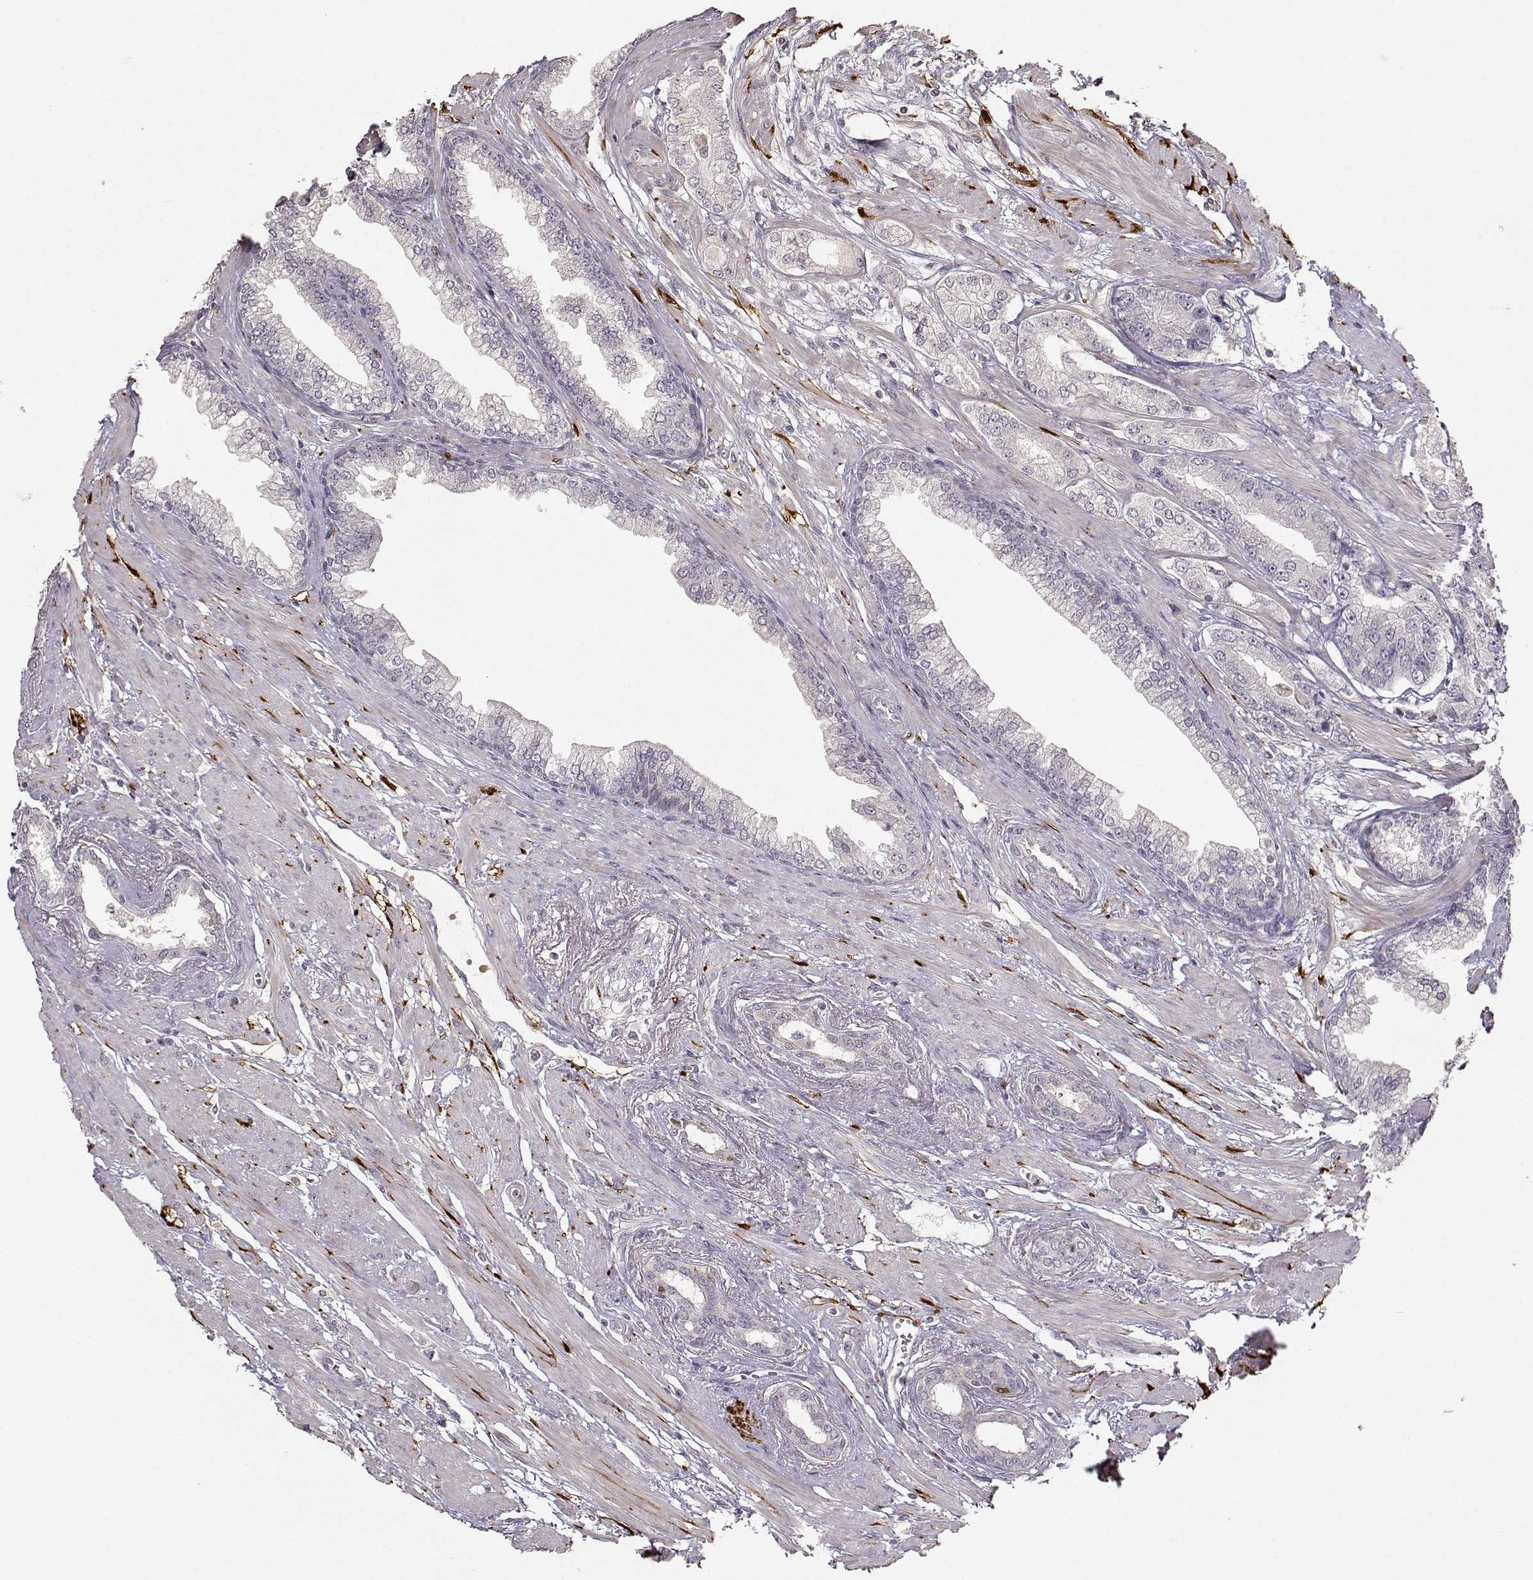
{"staining": {"intensity": "negative", "quantity": "none", "location": "none"}, "tissue": "prostate cancer", "cell_type": "Tumor cells", "image_type": "cancer", "snomed": [{"axis": "morphology", "description": "Adenocarcinoma, Low grade"}, {"axis": "topography", "description": "Prostate"}], "caption": "Tumor cells are negative for protein expression in human prostate low-grade adenocarcinoma.", "gene": "S100B", "patient": {"sex": "male", "age": 60}}